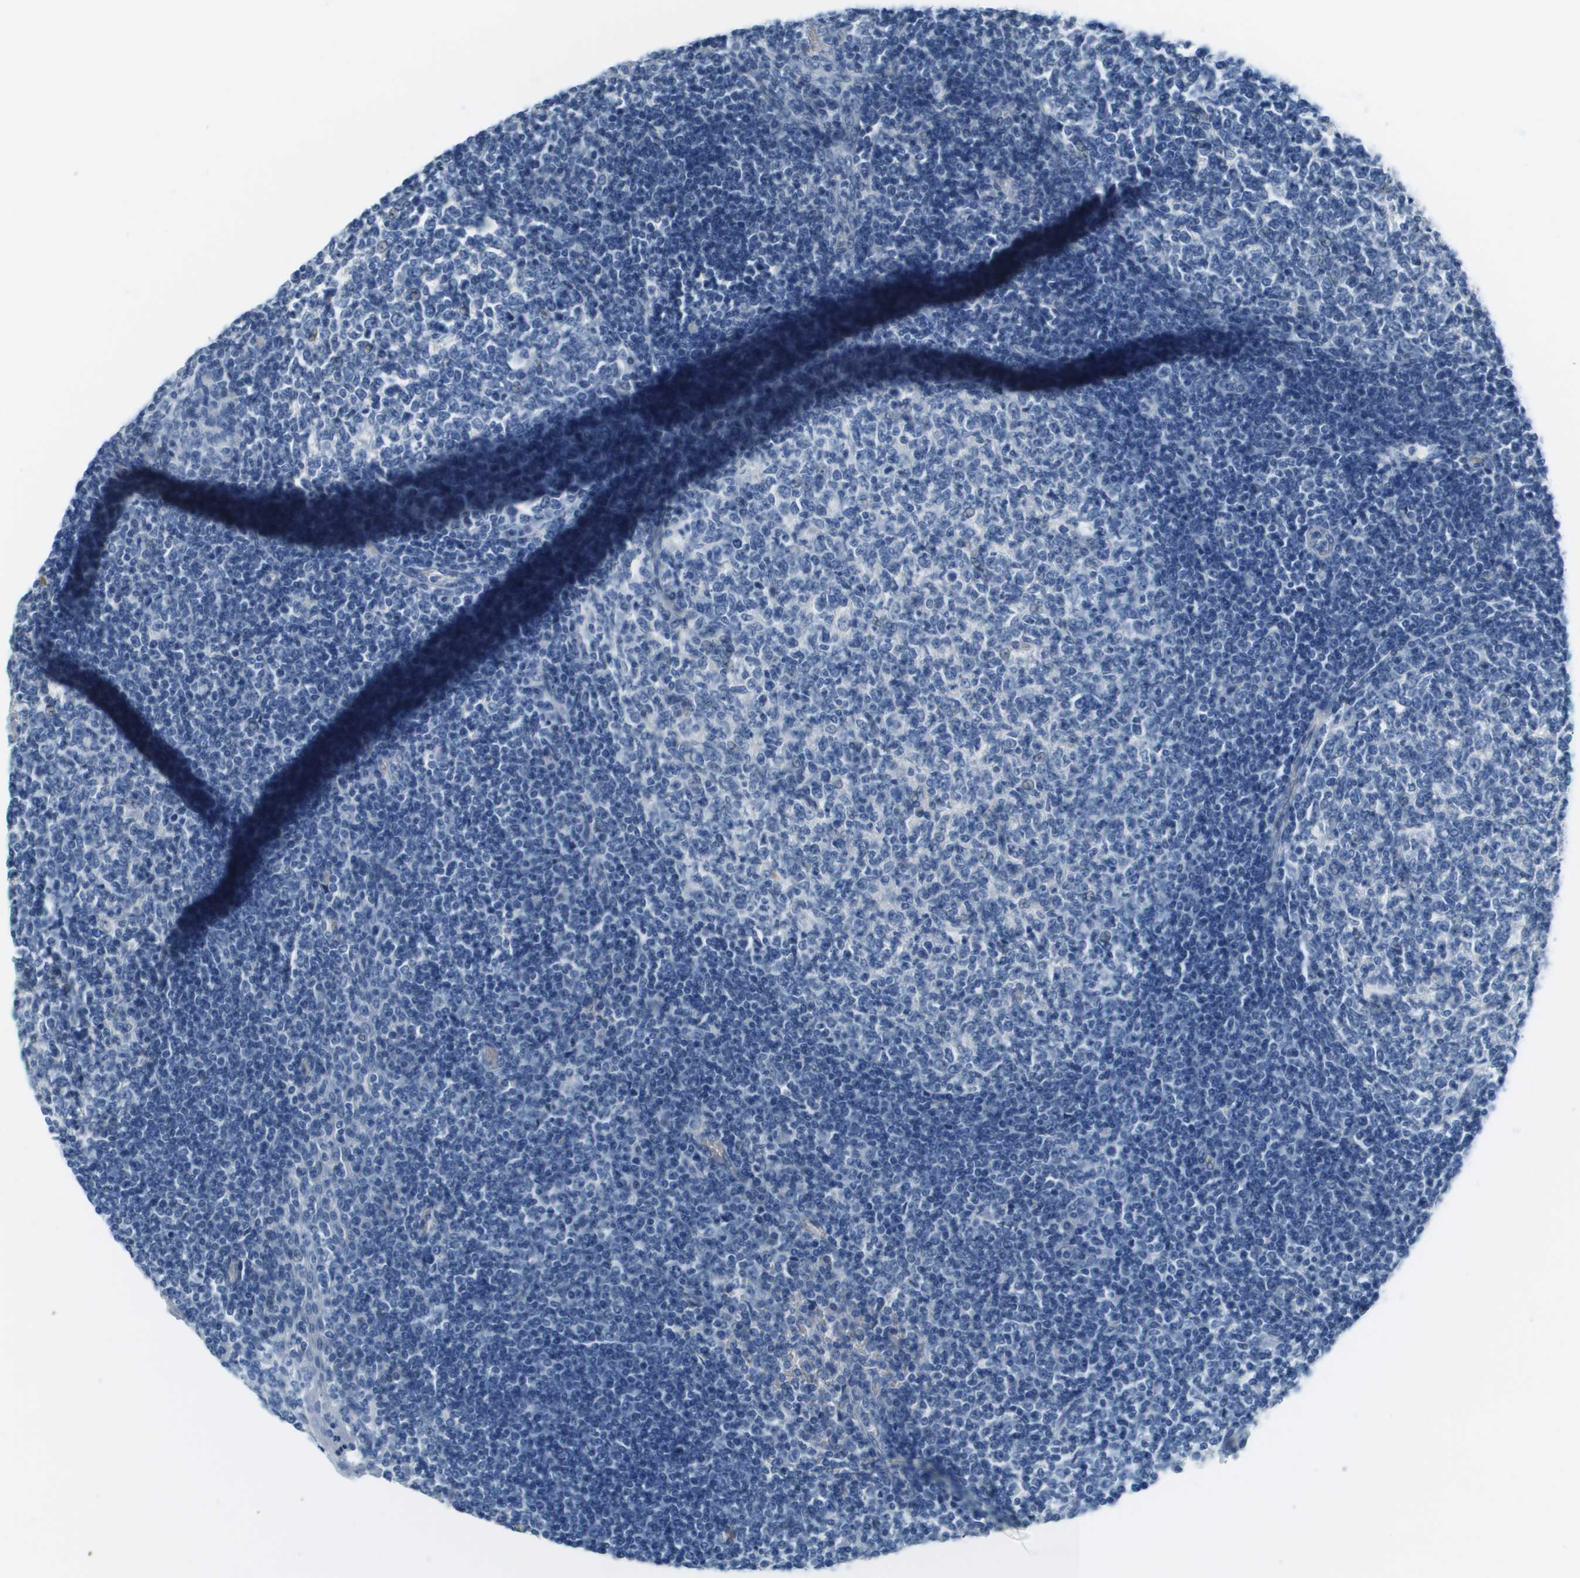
{"staining": {"intensity": "negative", "quantity": "none", "location": "none"}, "tissue": "tonsil", "cell_type": "Germinal center cells", "image_type": "normal", "snomed": [{"axis": "morphology", "description": "Normal tissue, NOS"}, {"axis": "topography", "description": "Tonsil"}], "caption": "IHC of unremarkable tonsil exhibits no staining in germinal center cells. (Immunohistochemistry, brightfield microscopy, high magnification).", "gene": "CDHR2", "patient": {"sex": "female", "age": 19}}